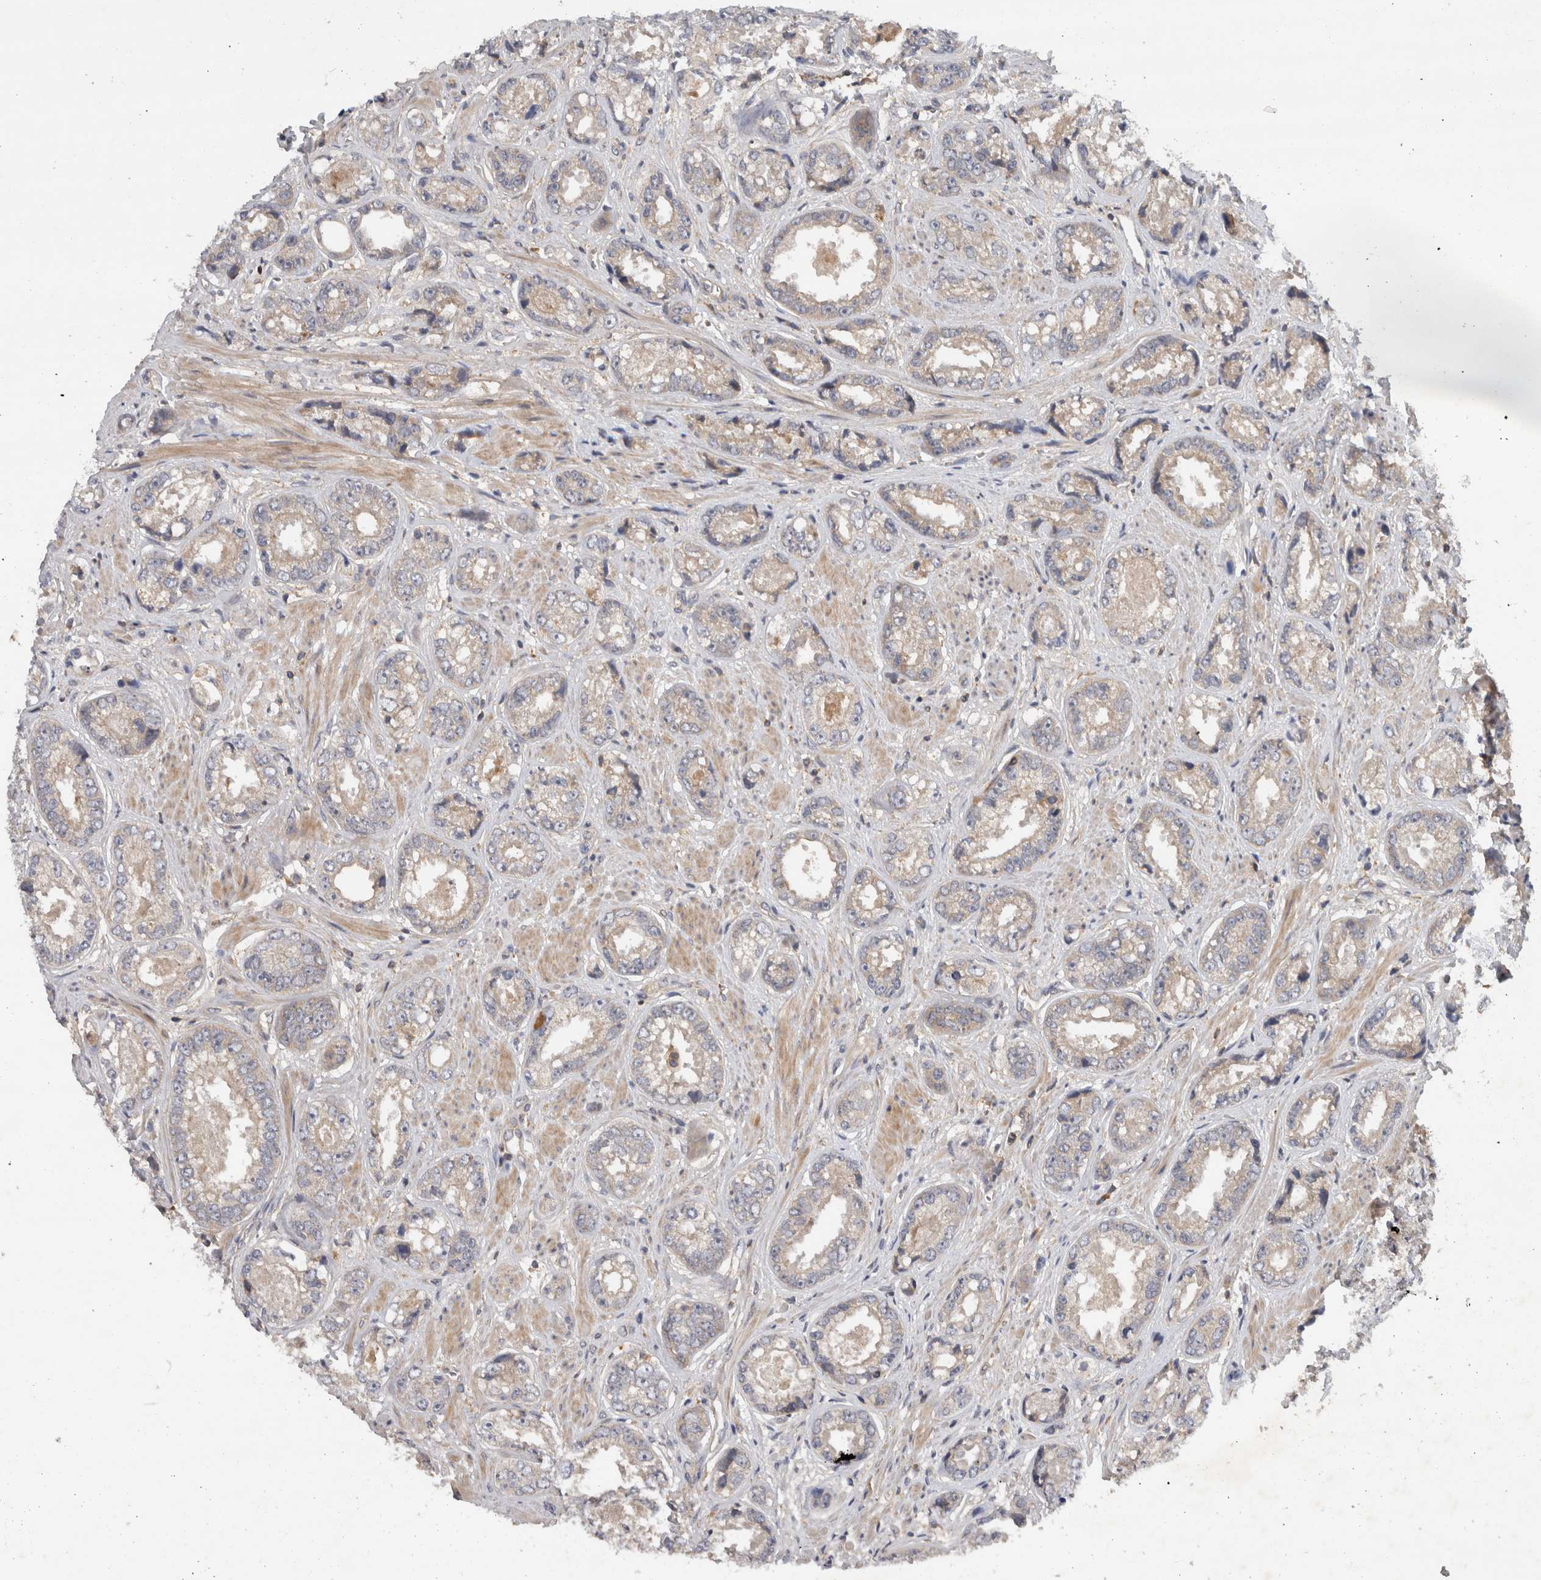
{"staining": {"intensity": "negative", "quantity": "none", "location": "none"}, "tissue": "prostate cancer", "cell_type": "Tumor cells", "image_type": "cancer", "snomed": [{"axis": "morphology", "description": "Adenocarcinoma, High grade"}, {"axis": "topography", "description": "Prostate"}], "caption": "Prostate cancer was stained to show a protein in brown. There is no significant staining in tumor cells.", "gene": "SCARA5", "patient": {"sex": "male", "age": 61}}